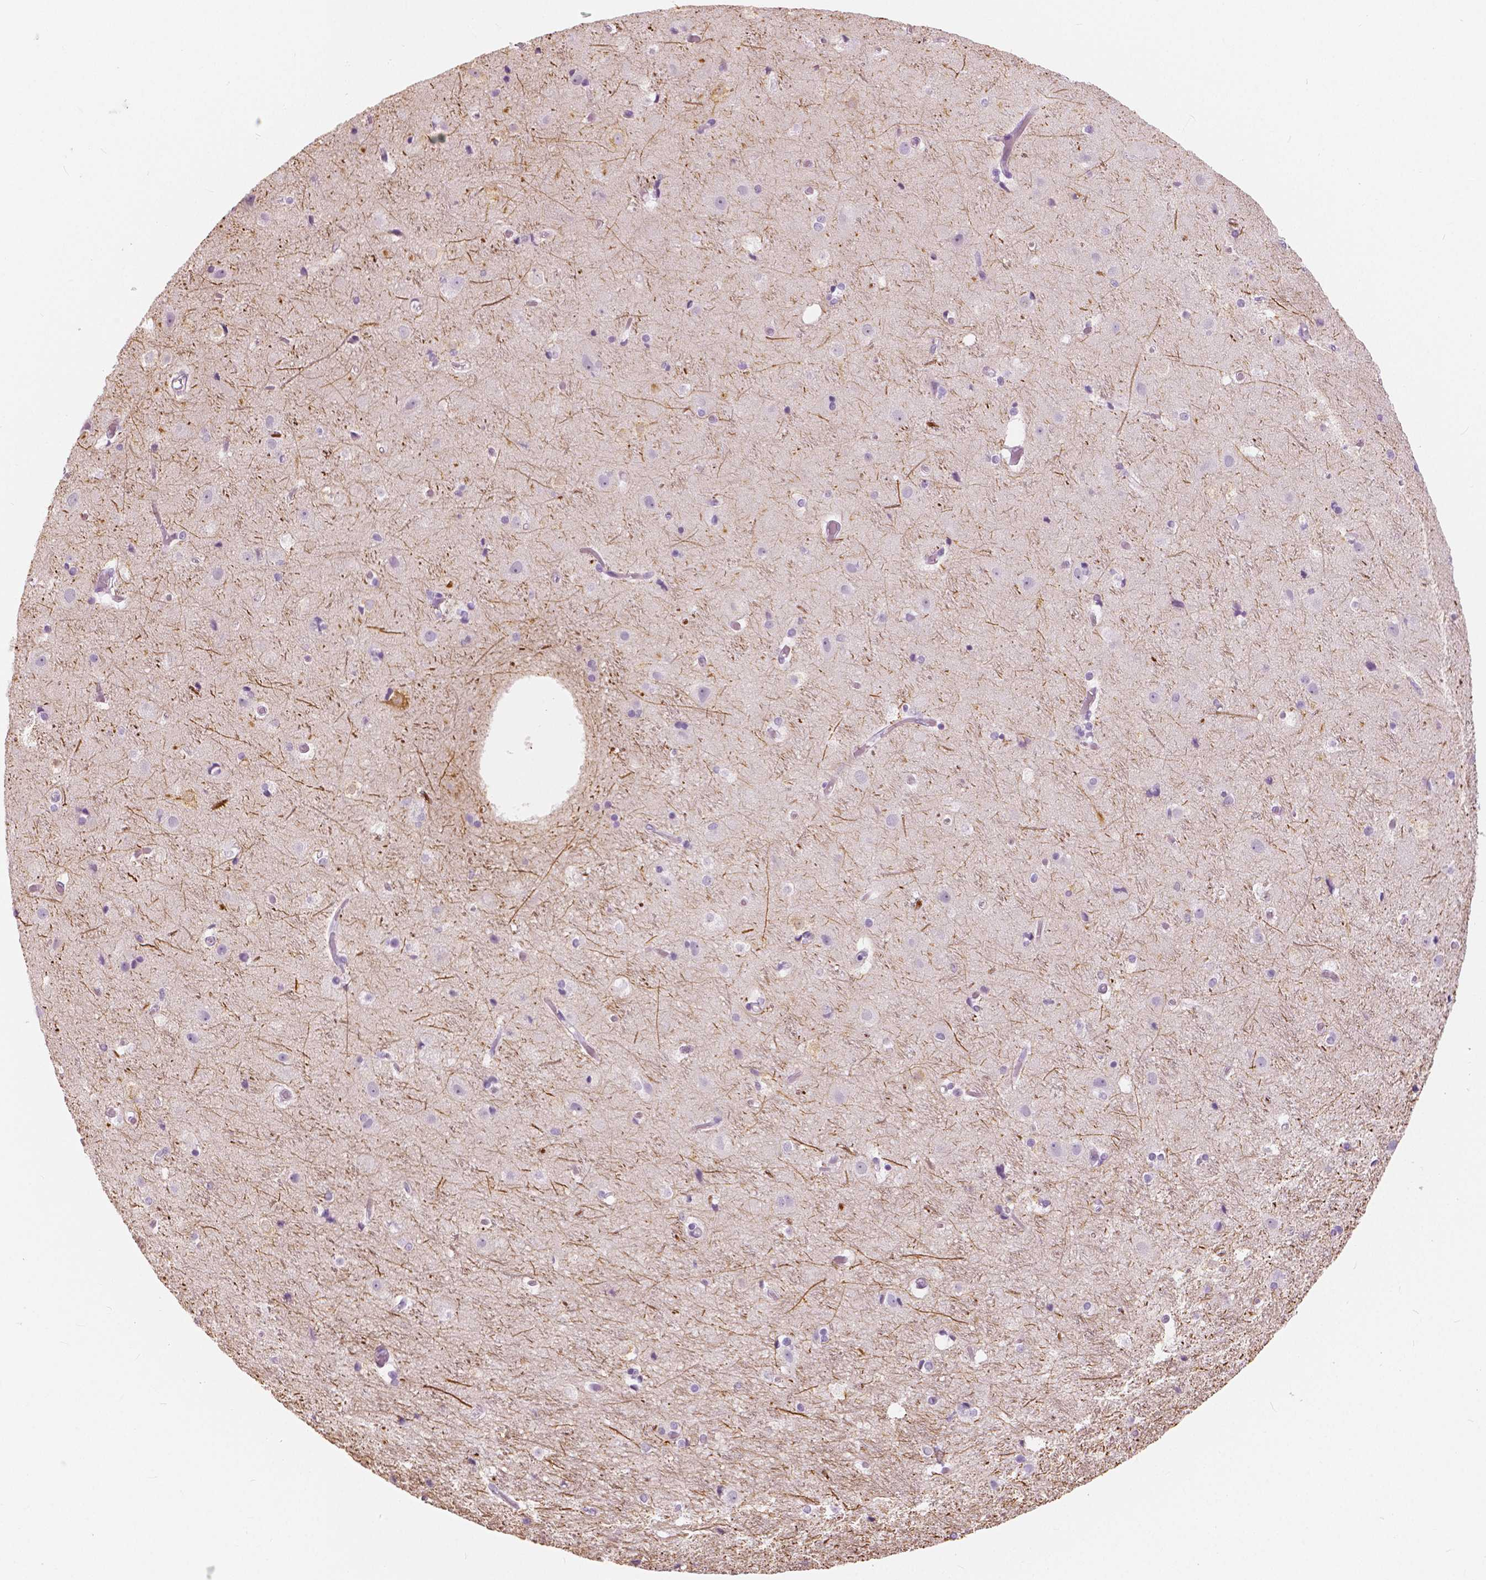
{"staining": {"intensity": "negative", "quantity": "none", "location": "none"}, "tissue": "cerebral cortex", "cell_type": "Endothelial cells", "image_type": "normal", "snomed": [{"axis": "morphology", "description": "Normal tissue, NOS"}, {"axis": "topography", "description": "Cerebral cortex"}], "caption": "Photomicrograph shows no significant protein expression in endothelial cells of unremarkable cerebral cortex. The staining was performed using DAB (3,3'-diaminobenzidine) to visualize the protein expression in brown, while the nuclei were stained in blue with hematoxylin (Magnification: 20x).", "gene": "A4GNT", "patient": {"sex": "female", "age": 52}}